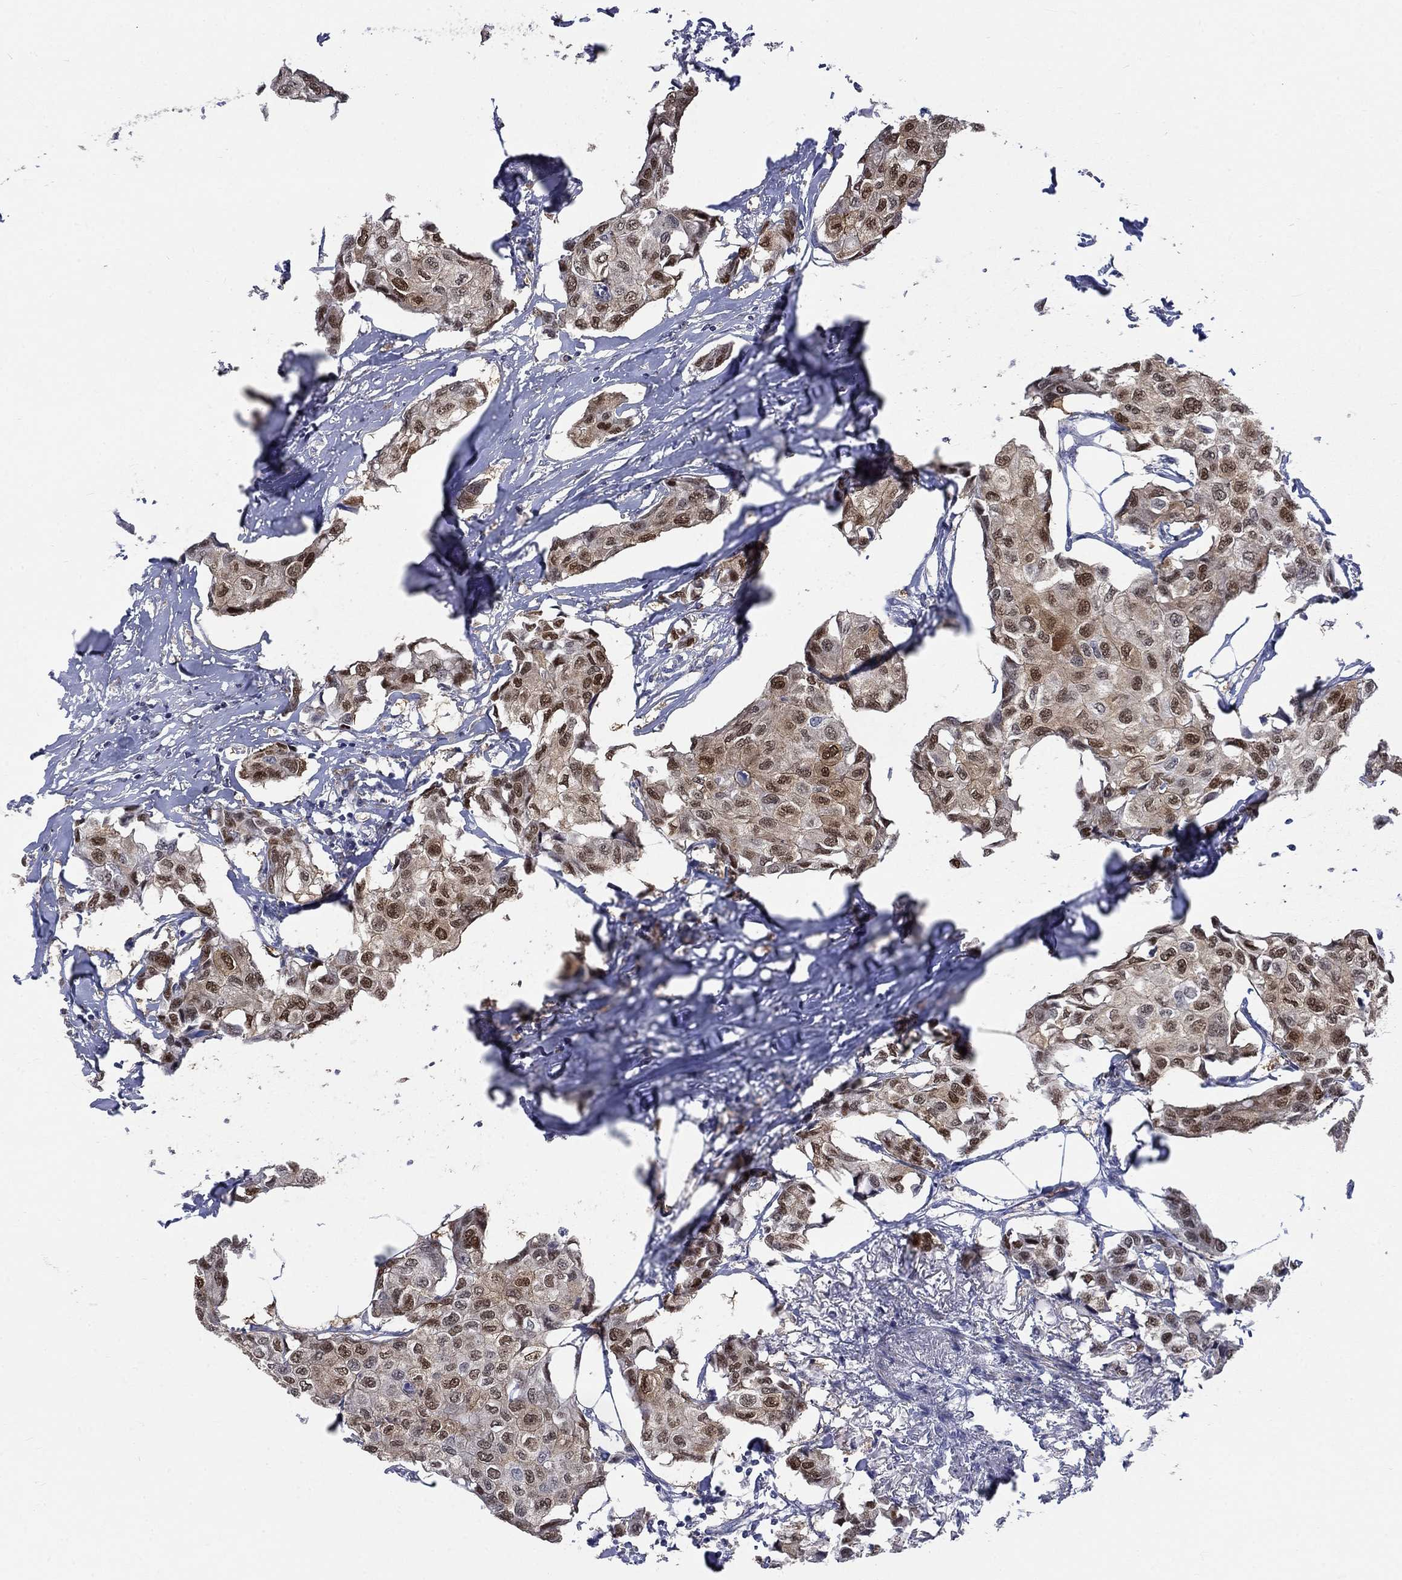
{"staining": {"intensity": "strong", "quantity": "<25%", "location": "nuclear"}, "tissue": "breast cancer", "cell_type": "Tumor cells", "image_type": "cancer", "snomed": [{"axis": "morphology", "description": "Duct carcinoma"}, {"axis": "topography", "description": "Breast"}], "caption": "Protein expression analysis of human breast intraductal carcinoma reveals strong nuclear expression in about <25% of tumor cells. Nuclei are stained in blue.", "gene": "ZBTB18", "patient": {"sex": "female", "age": 80}}